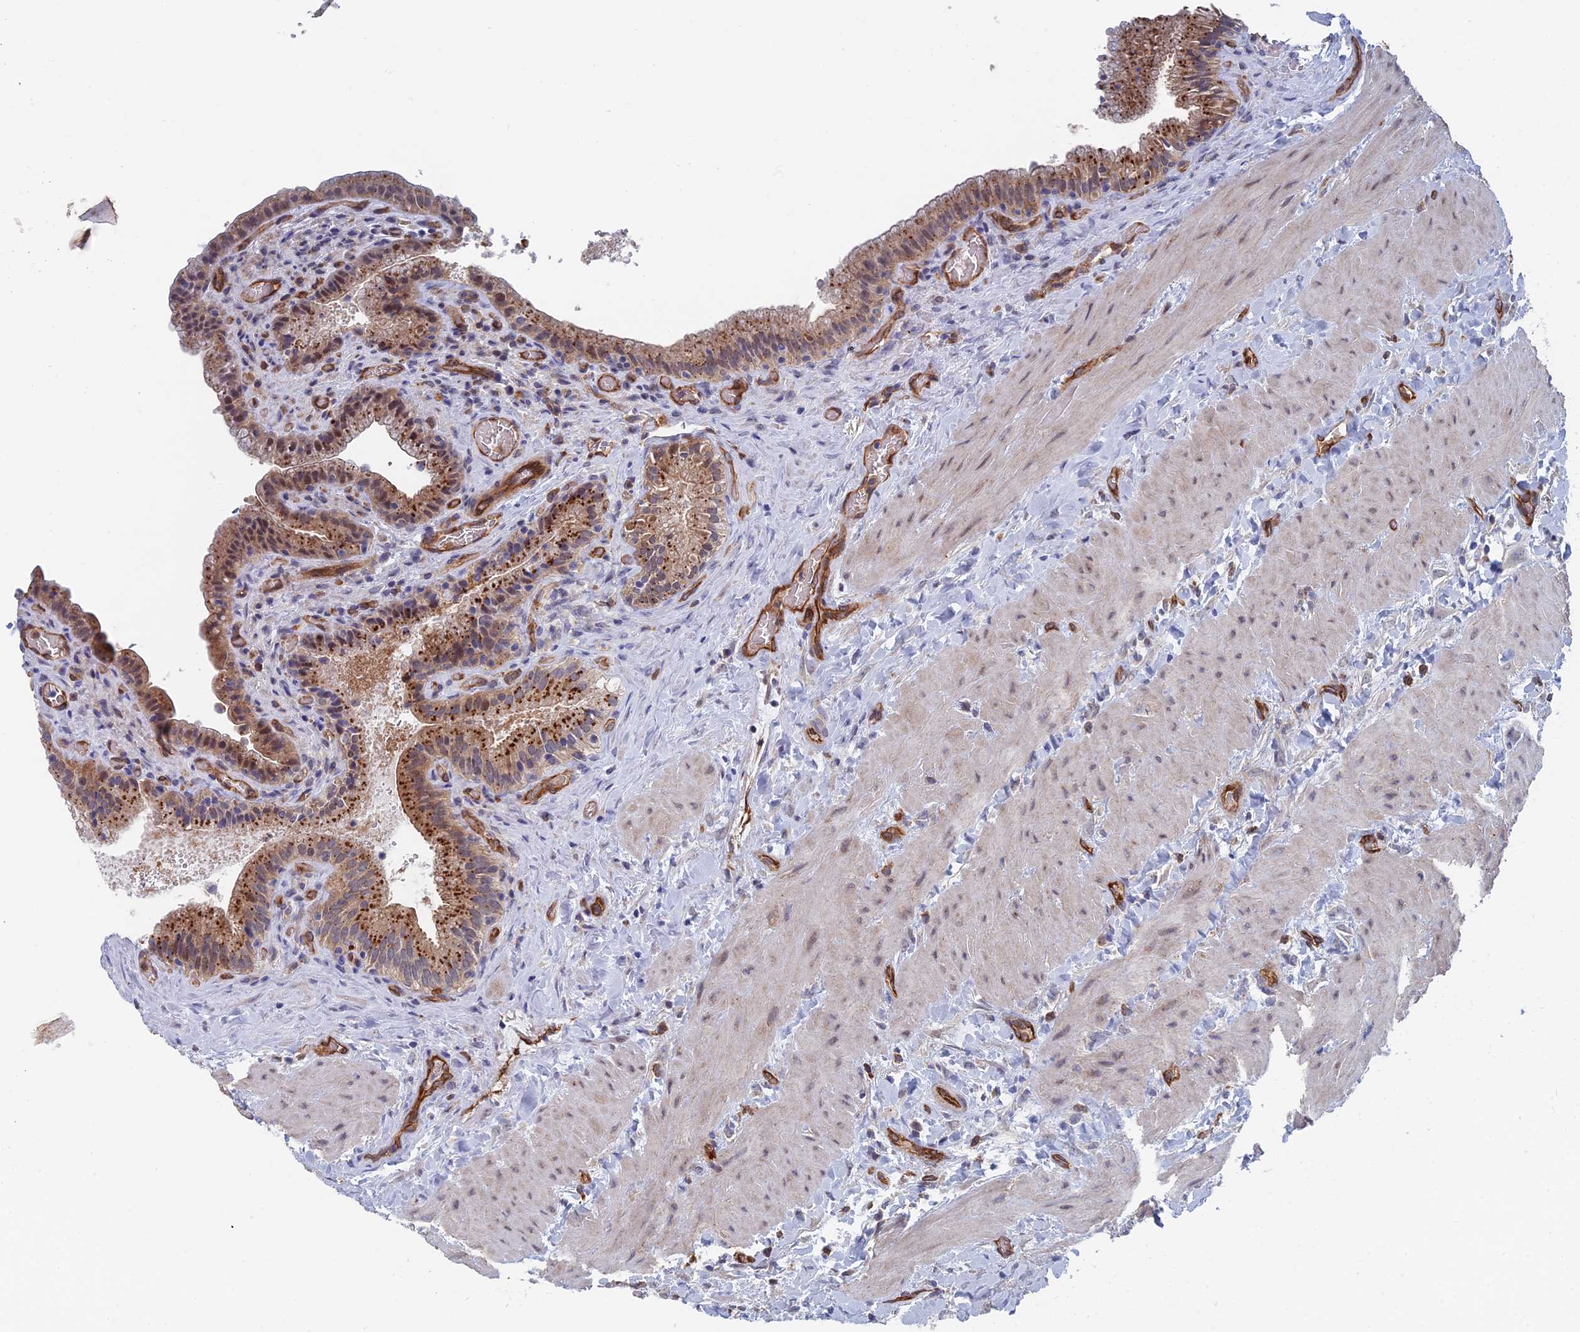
{"staining": {"intensity": "moderate", "quantity": ">75%", "location": "cytoplasmic/membranous"}, "tissue": "gallbladder", "cell_type": "Glandular cells", "image_type": "normal", "snomed": [{"axis": "morphology", "description": "Normal tissue, NOS"}, {"axis": "topography", "description": "Gallbladder"}], "caption": "Gallbladder stained with immunohistochemistry (IHC) demonstrates moderate cytoplasmic/membranous staining in approximately >75% of glandular cells.", "gene": "ARAP3", "patient": {"sex": "male", "age": 24}}